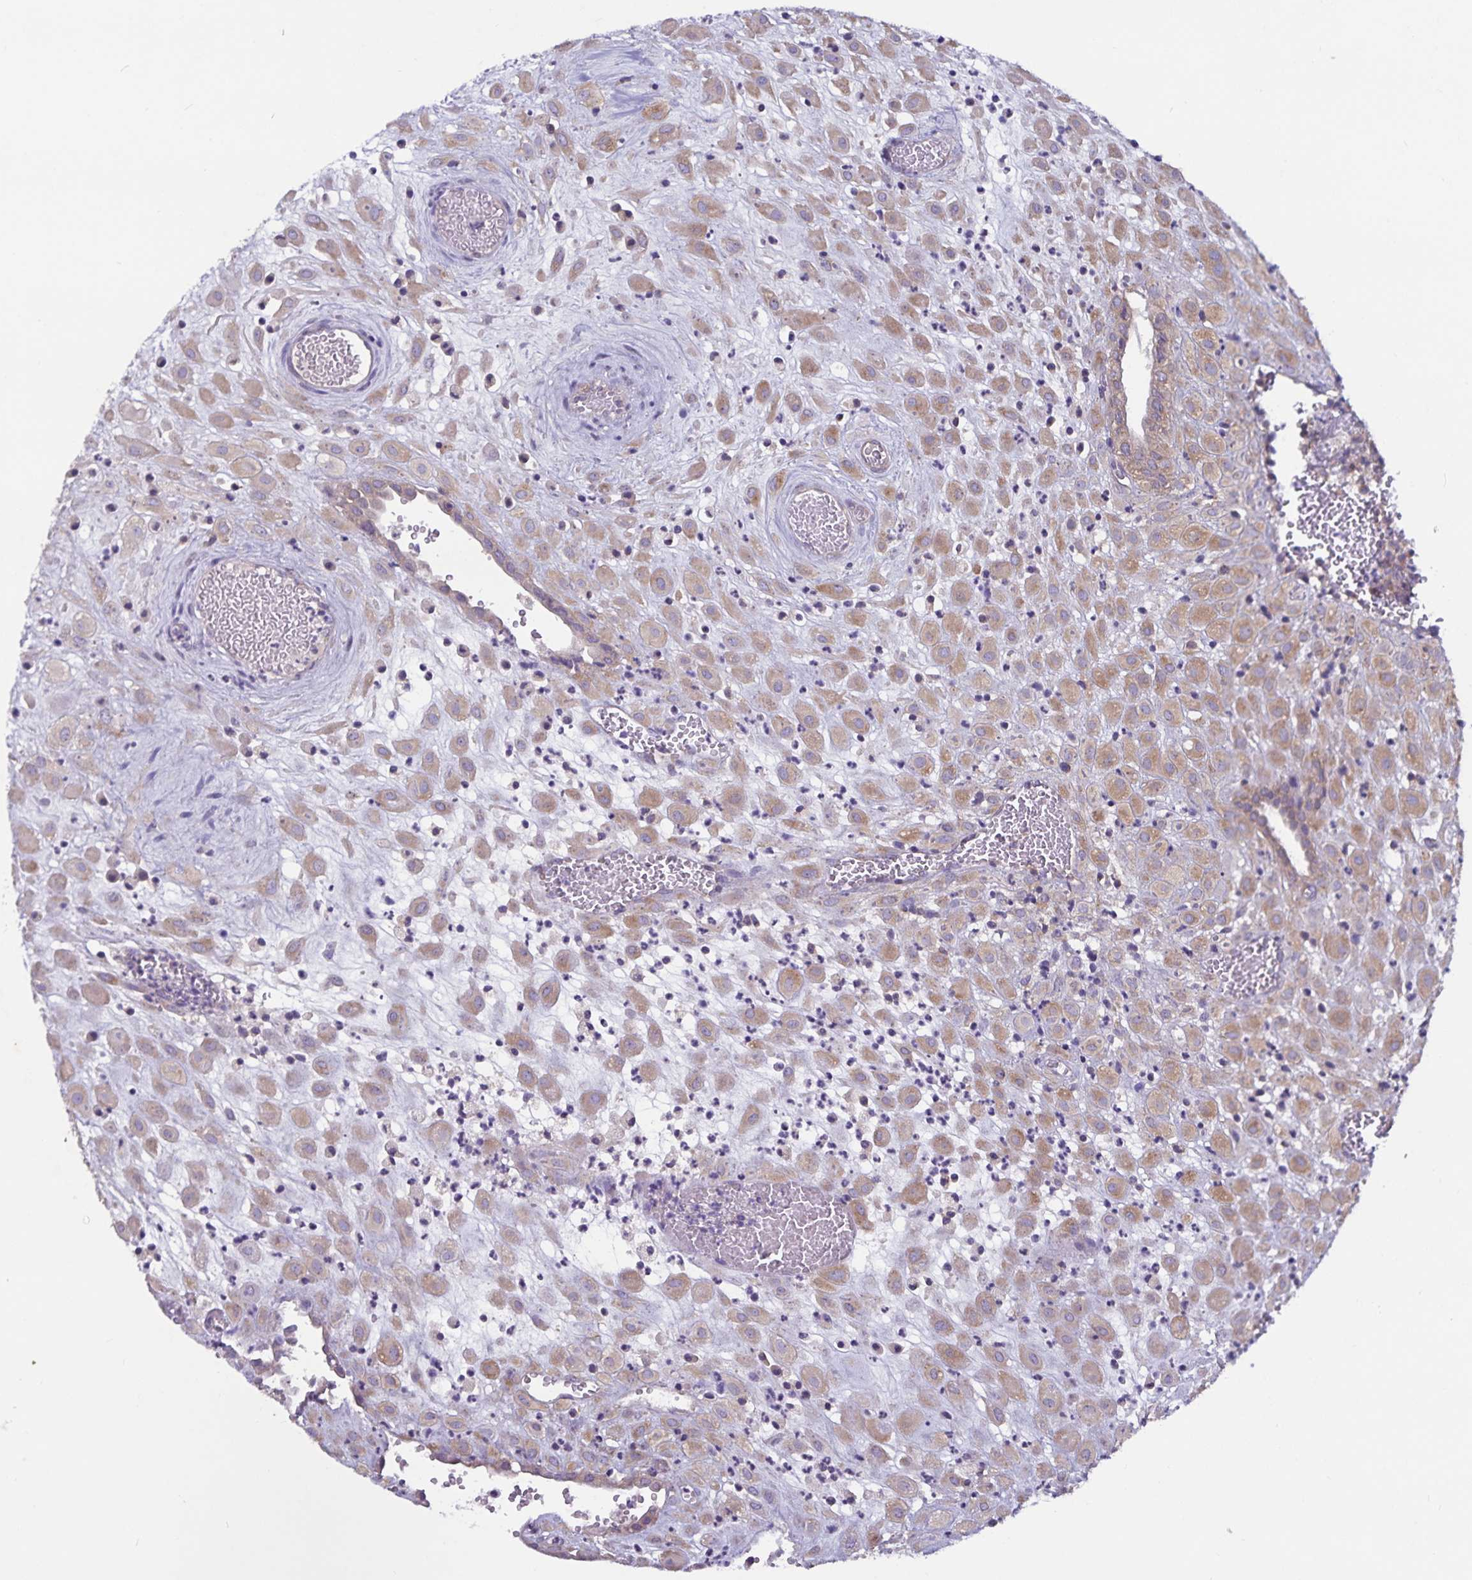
{"staining": {"intensity": "moderate", "quantity": ">75%", "location": "cytoplasmic/membranous"}, "tissue": "placenta", "cell_type": "Decidual cells", "image_type": "normal", "snomed": [{"axis": "morphology", "description": "Normal tissue, NOS"}, {"axis": "topography", "description": "Placenta"}], "caption": "Immunohistochemical staining of unremarkable placenta exhibits moderate cytoplasmic/membranous protein positivity in approximately >75% of decidual cells. (brown staining indicates protein expression, while blue staining denotes nuclei).", "gene": "FAM120A", "patient": {"sex": "female", "age": 24}}